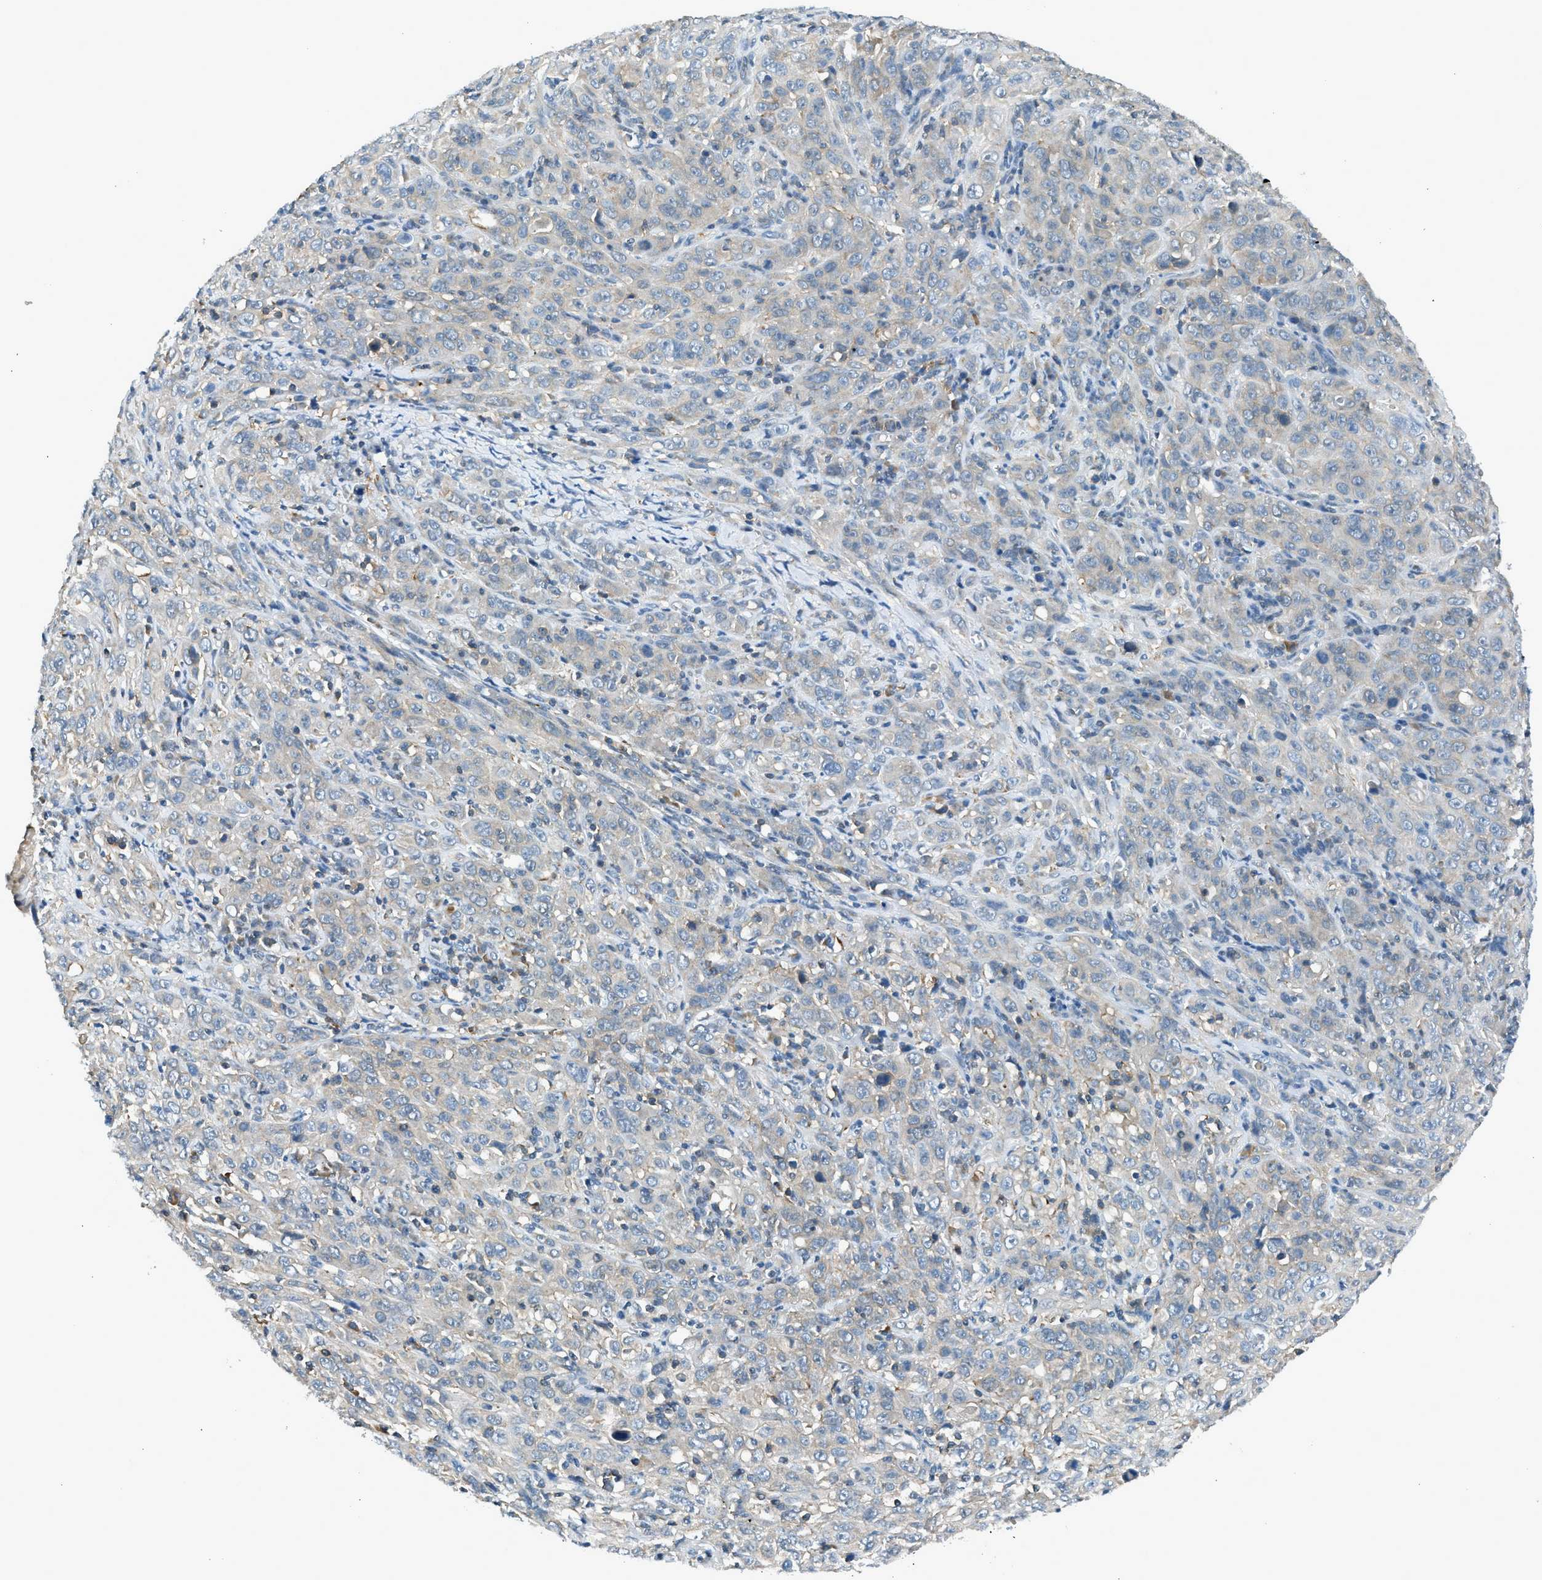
{"staining": {"intensity": "weak", "quantity": "<25%", "location": "cytoplasmic/membranous"}, "tissue": "cervical cancer", "cell_type": "Tumor cells", "image_type": "cancer", "snomed": [{"axis": "morphology", "description": "Squamous cell carcinoma, NOS"}, {"axis": "topography", "description": "Cervix"}], "caption": "Immunohistochemistry (IHC) image of cervical cancer (squamous cell carcinoma) stained for a protein (brown), which exhibits no expression in tumor cells.", "gene": "LMLN", "patient": {"sex": "female", "age": 46}}